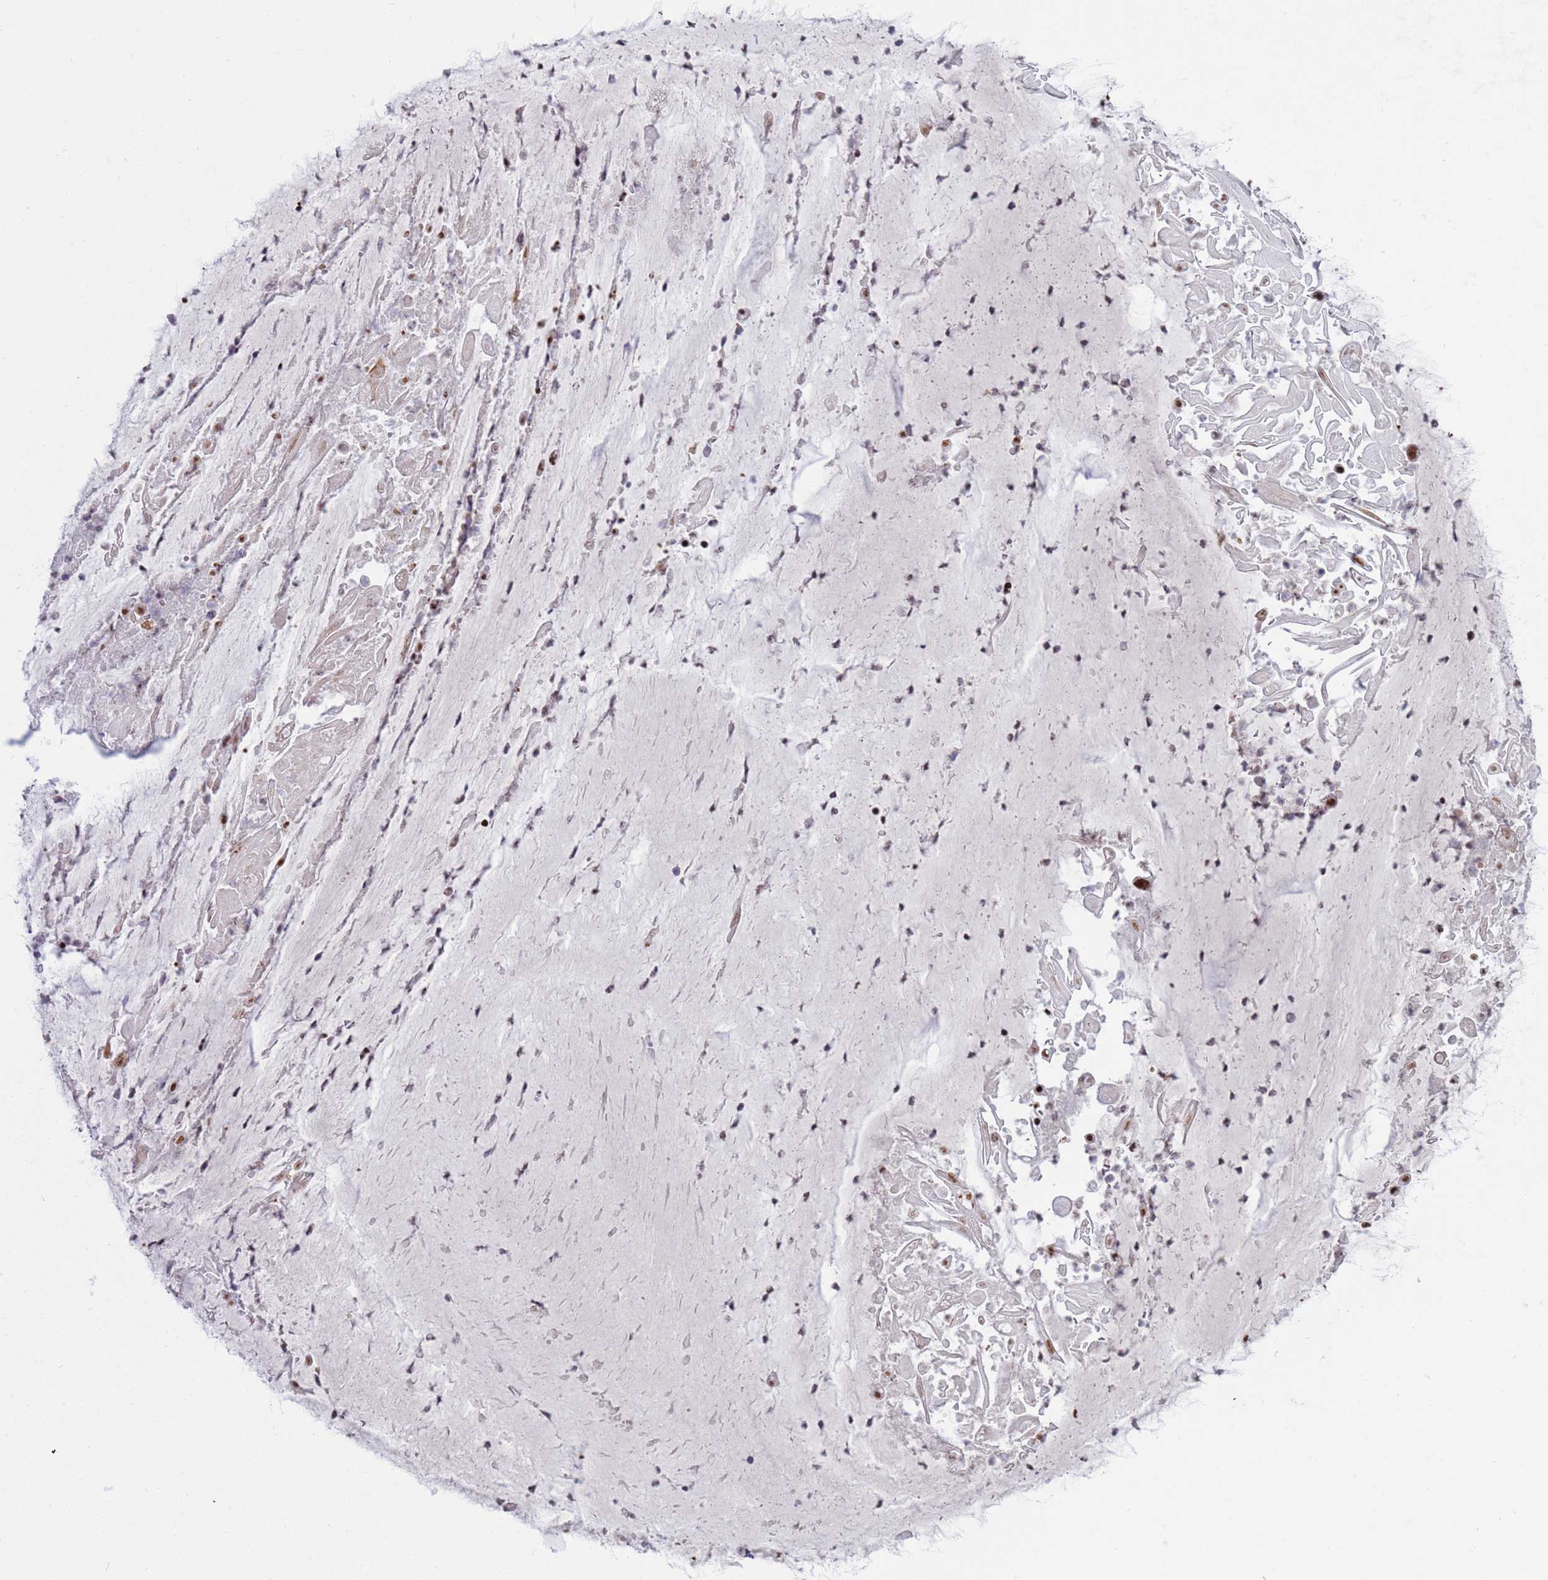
{"staining": {"intensity": "moderate", "quantity": "<25%", "location": "nuclear"}, "tissue": "adipose tissue", "cell_type": "Adipocytes", "image_type": "normal", "snomed": [{"axis": "morphology", "description": "Normal tissue, NOS"}, {"axis": "topography", "description": "Lymph node"}, {"axis": "topography", "description": "Cartilage tissue"}, {"axis": "topography", "description": "Bronchus"}], "caption": "This histopathology image shows immunohistochemistry (IHC) staining of benign human adipose tissue, with low moderate nuclear expression in approximately <25% of adipocytes.", "gene": "THOC2", "patient": {"sex": "male", "age": 63}}